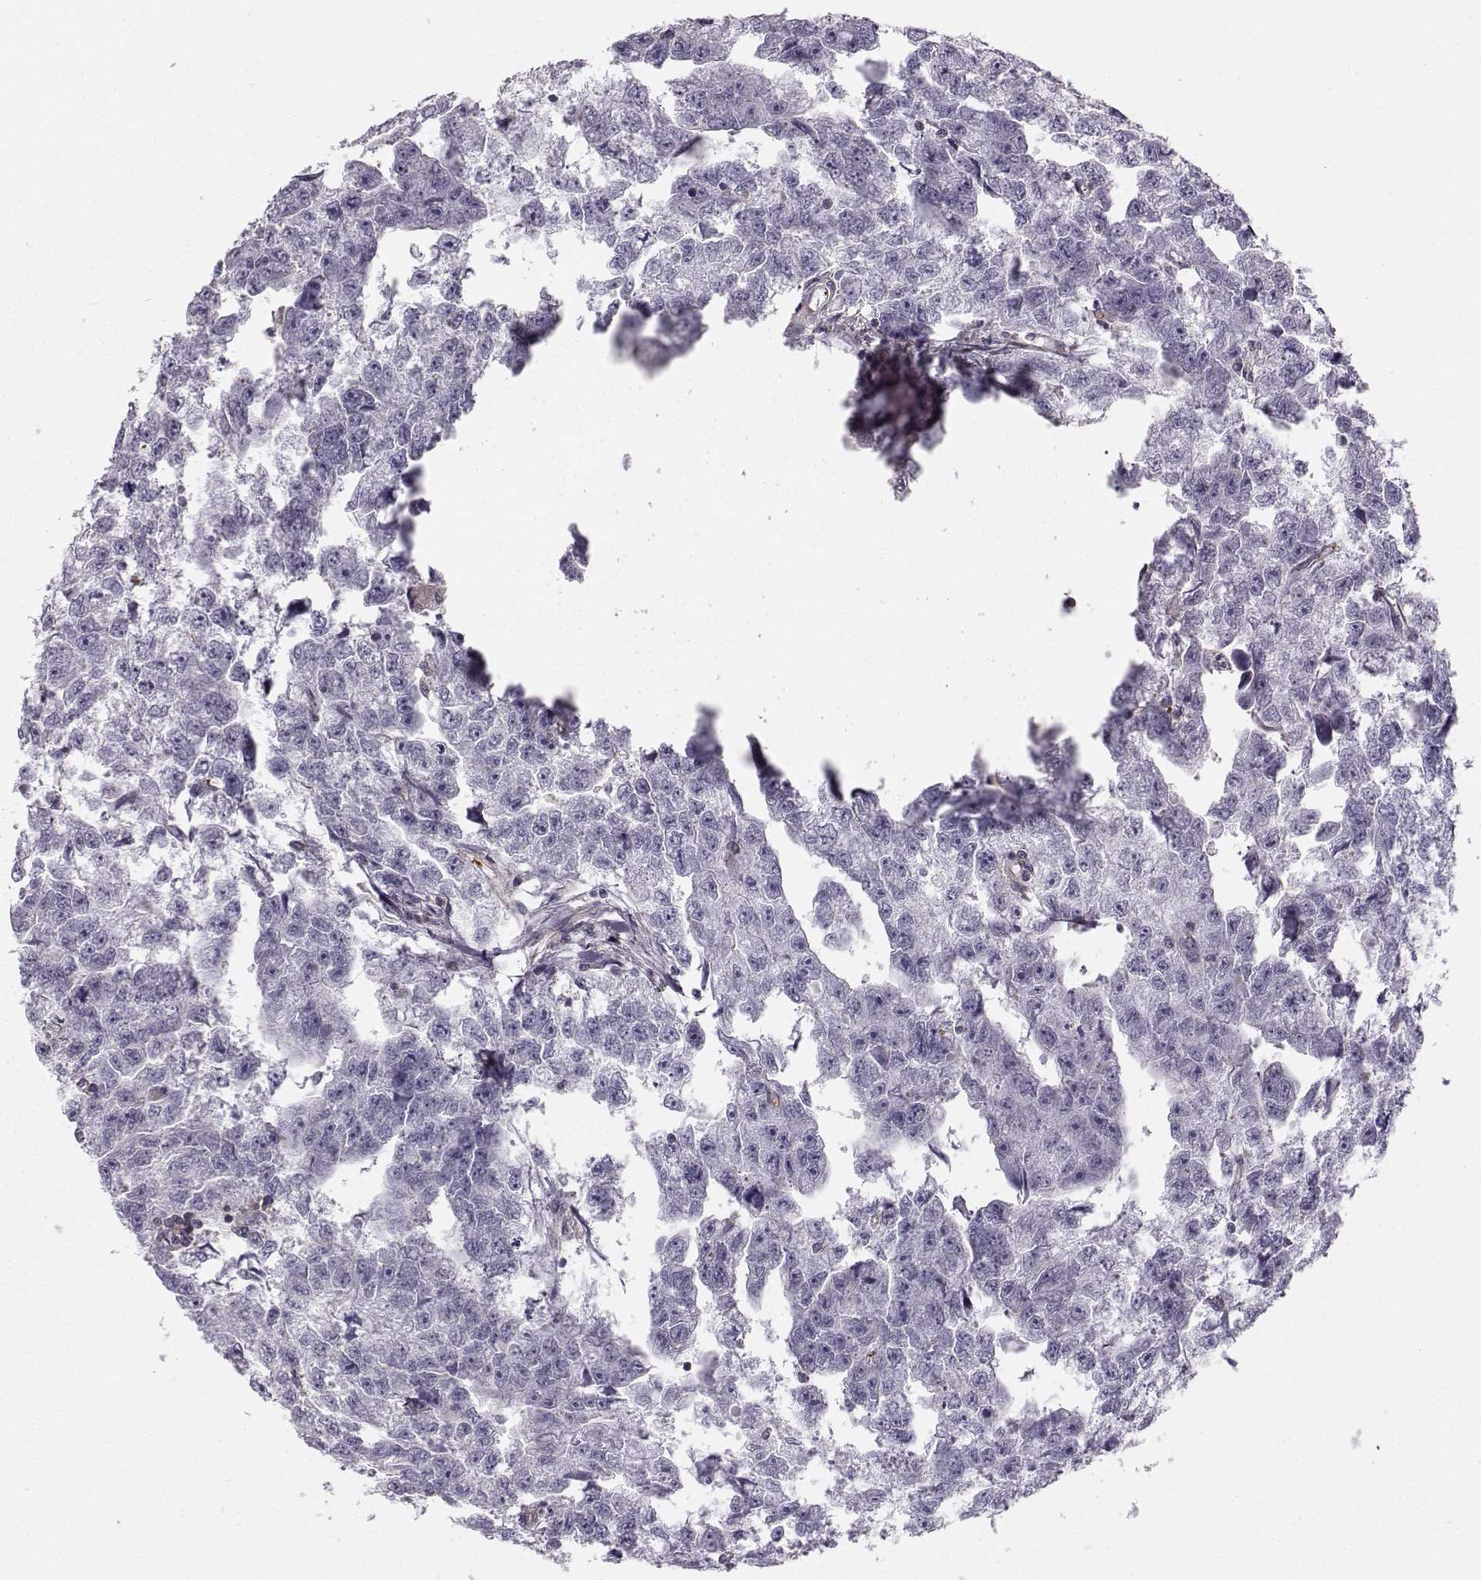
{"staining": {"intensity": "negative", "quantity": "none", "location": "none"}, "tissue": "testis cancer", "cell_type": "Tumor cells", "image_type": "cancer", "snomed": [{"axis": "morphology", "description": "Carcinoma, Embryonal, NOS"}, {"axis": "morphology", "description": "Teratoma, malignant, NOS"}, {"axis": "topography", "description": "Testis"}], "caption": "Immunohistochemical staining of embryonal carcinoma (testis) demonstrates no significant expression in tumor cells.", "gene": "ASB16", "patient": {"sex": "male", "age": 44}}